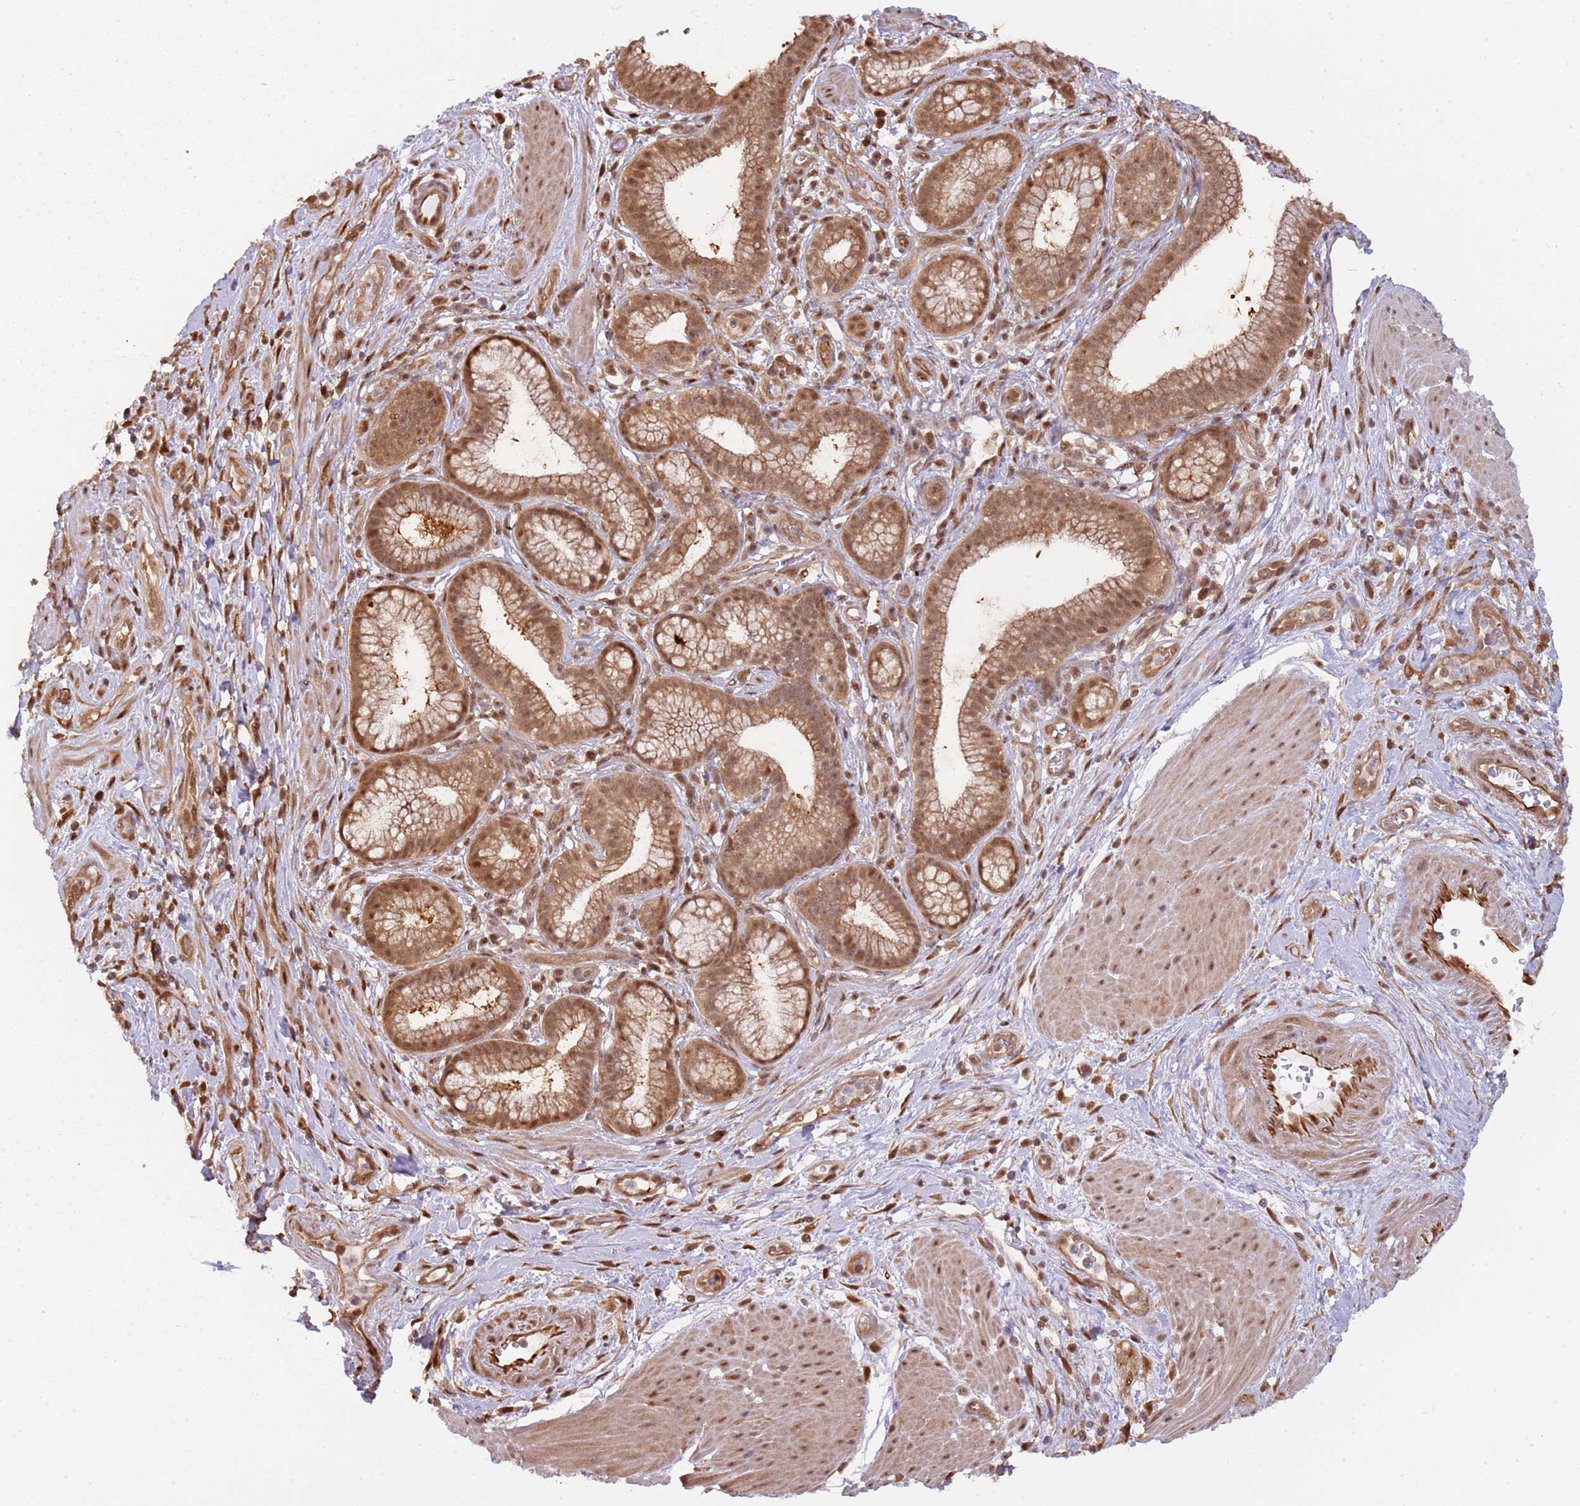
{"staining": {"intensity": "moderate", "quantity": ">75%", "location": "cytoplasmic/membranous,nuclear"}, "tissue": "pancreatic cancer", "cell_type": "Tumor cells", "image_type": "cancer", "snomed": [{"axis": "morphology", "description": "Adenocarcinoma, NOS"}, {"axis": "topography", "description": "Pancreas"}], "caption": "A high-resolution photomicrograph shows immunohistochemistry staining of pancreatic cancer (adenocarcinoma), which demonstrates moderate cytoplasmic/membranous and nuclear staining in about >75% of tumor cells.", "gene": "PLSCR5", "patient": {"sex": "male", "age": 72}}